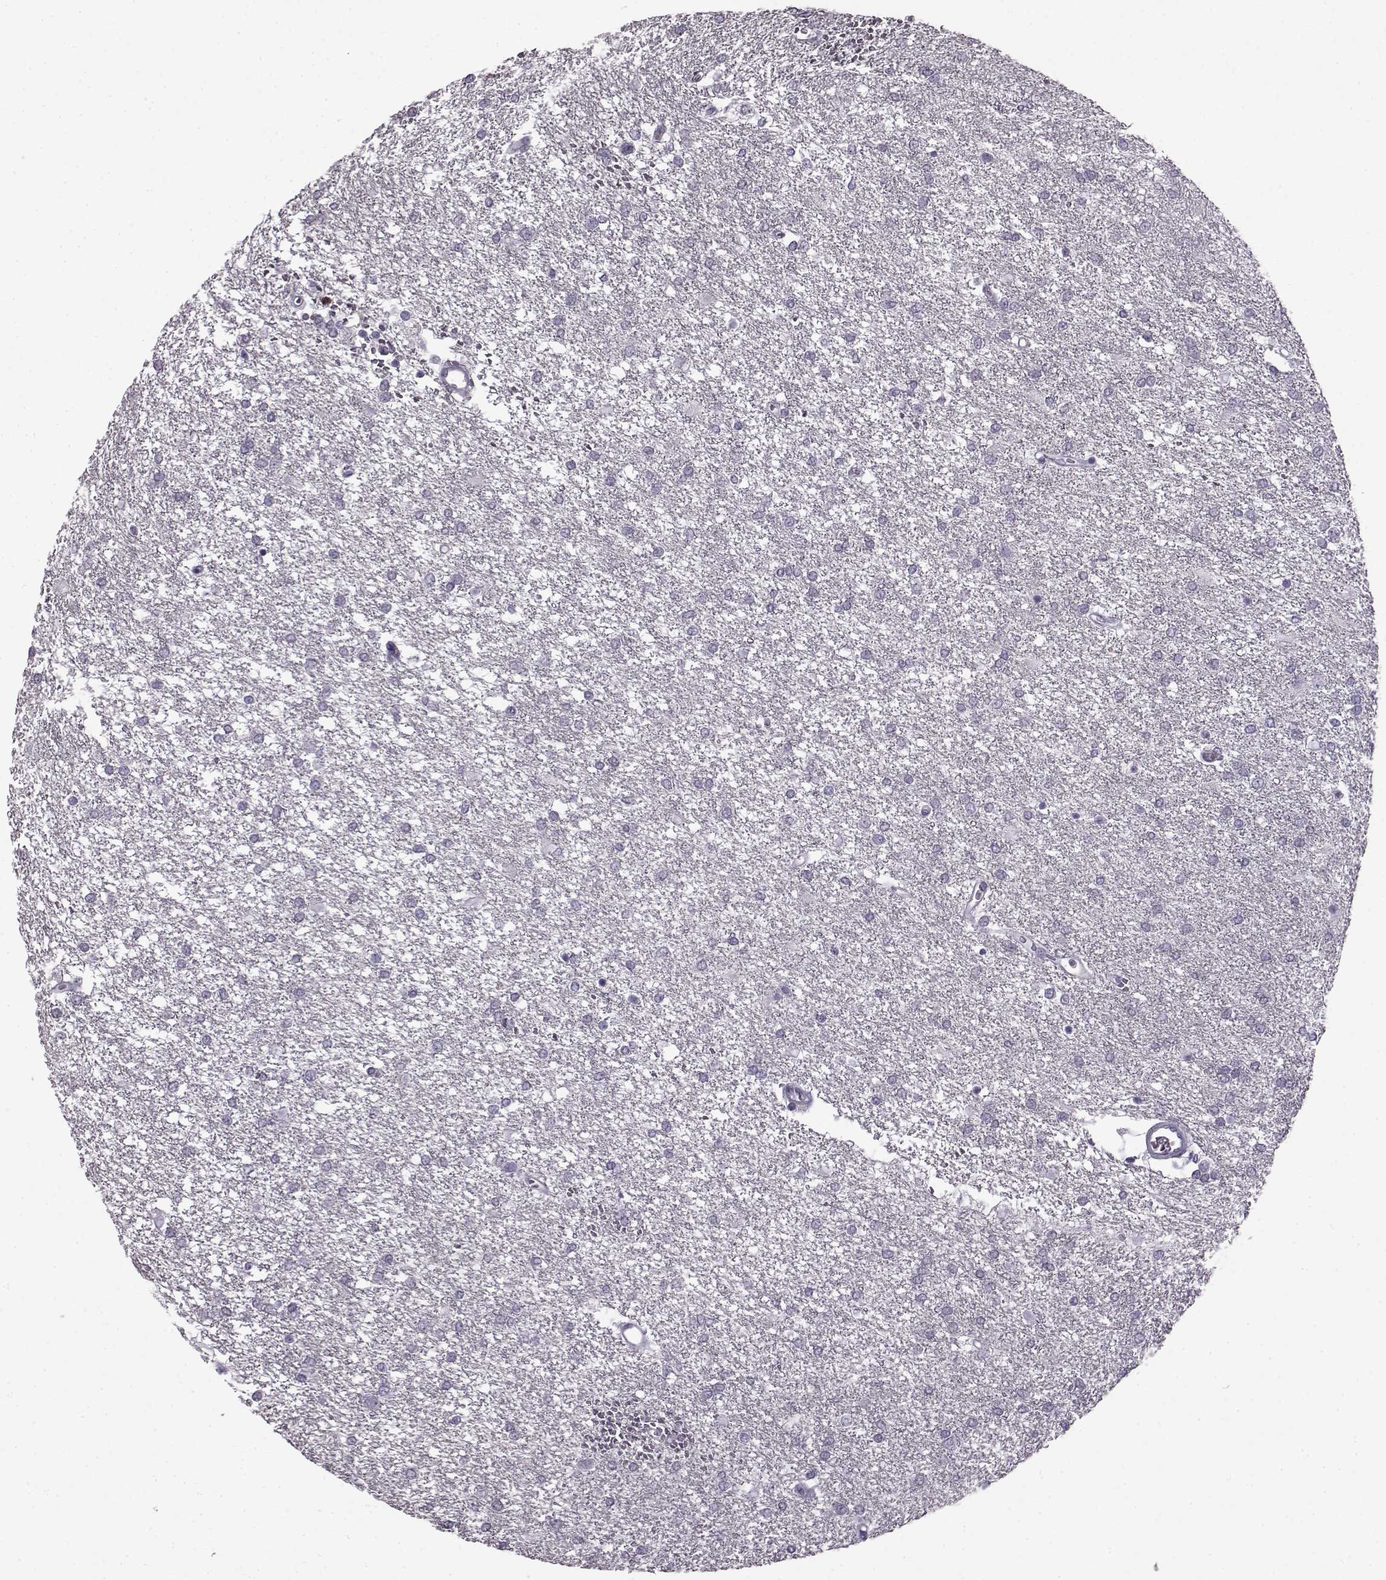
{"staining": {"intensity": "negative", "quantity": "none", "location": "none"}, "tissue": "glioma", "cell_type": "Tumor cells", "image_type": "cancer", "snomed": [{"axis": "morphology", "description": "Glioma, malignant, High grade"}, {"axis": "topography", "description": "Brain"}], "caption": "A histopathology image of human malignant glioma (high-grade) is negative for staining in tumor cells. (Stains: DAB (3,3'-diaminobenzidine) immunohistochemistry (IHC) with hematoxylin counter stain, Microscopy: brightfield microscopy at high magnification).", "gene": "SLC28A2", "patient": {"sex": "female", "age": 61}}